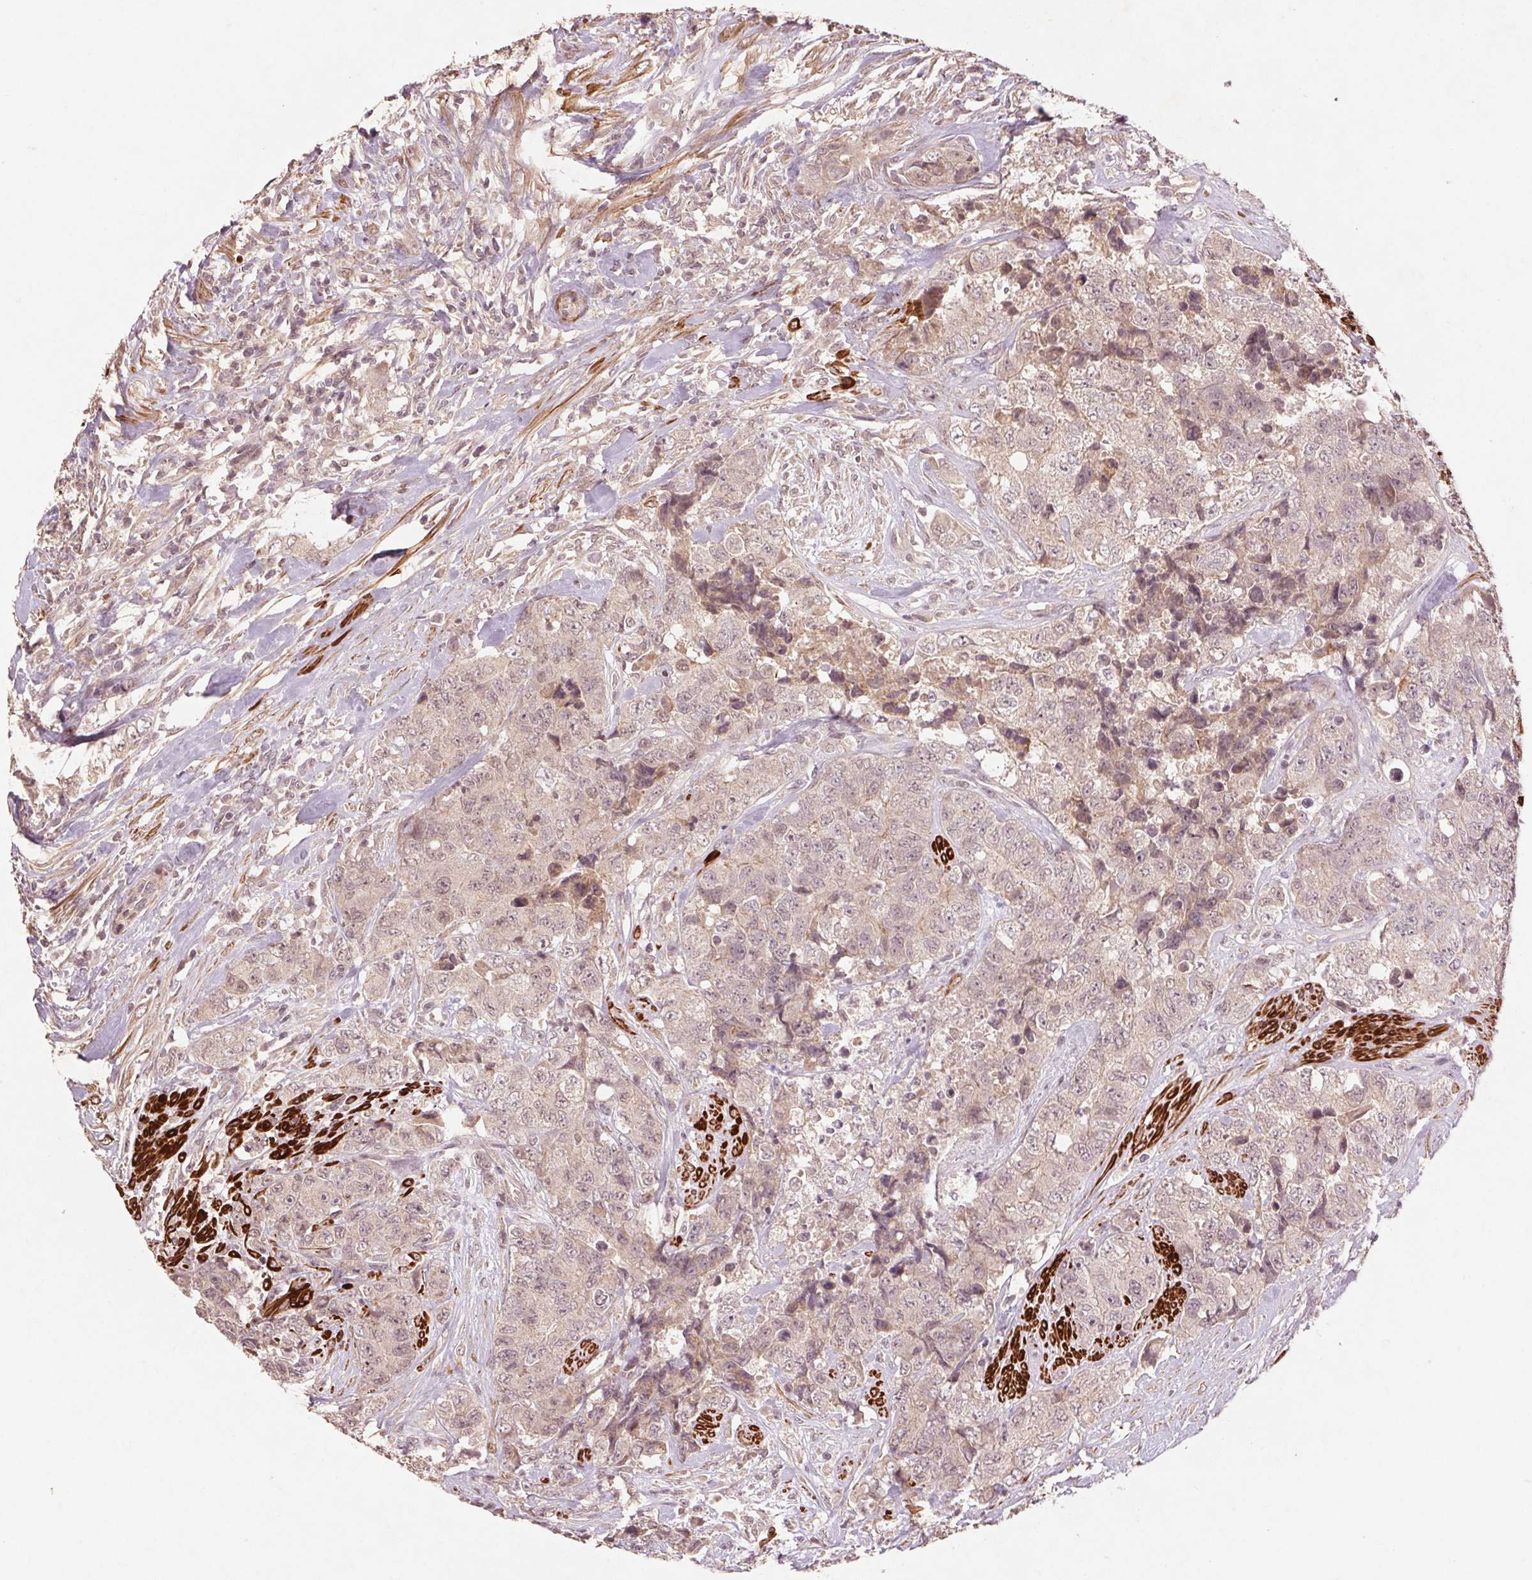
{"staining": {"intensity": "weak", "quantity": "25%-75%", "location": "cytoplasmic/membranous,nuclear"}, "tissue": "urothelial cancer", "cell_type": "Tumor cells", "image_type": "cancer", "snomed": [{"axis": "morphology", "description": "Urothelial carcinoma, High grade"}, {"axis": "topography", "description": "Urinary bladder"}], "caption": "Brown immunohistochemical staining in human high-grade urothelial carcinoma exhibits weak cytoplasmic/membranous and nuclear expression in about 25%-75% of tumor cells.", "gene": "SMLR1", "patient": {"sex": "female", "age": 78}}